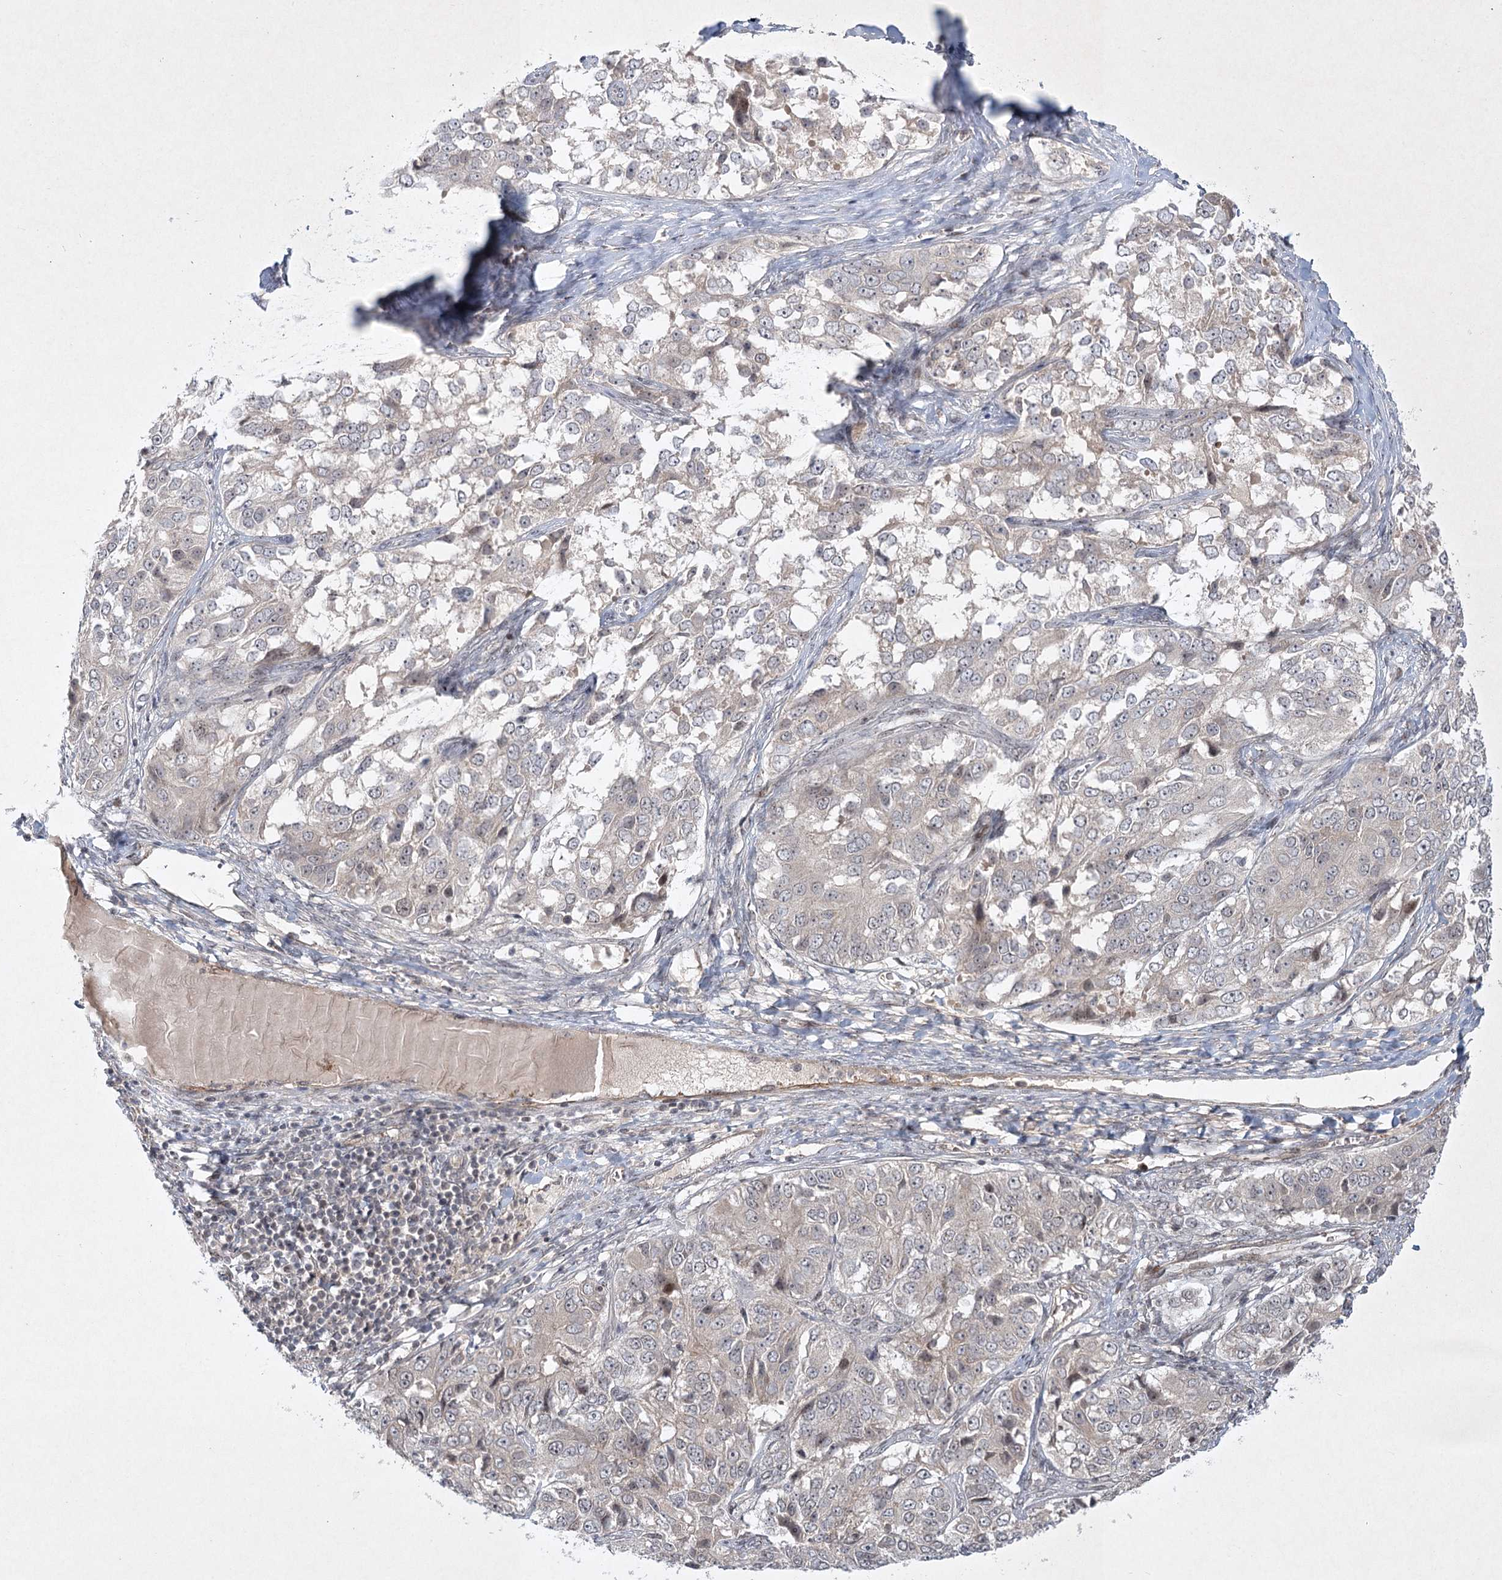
{"staining": {"intensity": "weak", "quantity": "<25%", "location": "cytoplasmic/membranous"}, "tissue": "ovarian cancer", "cell_type": "Tumor cells", "image_type": "cancer", "snomed": [{"axis": "morphology", "description": "Carcinoma, endometroid"}, {"axis": "topography", "description": "Ovary"}], "caption": "The histopathology image demonstrates no staining of tumor cells in ovarian cancer (endometroid carcinoma).", "gene": "SH2D3A", "patient": {"sex": "female", "age": 51}}